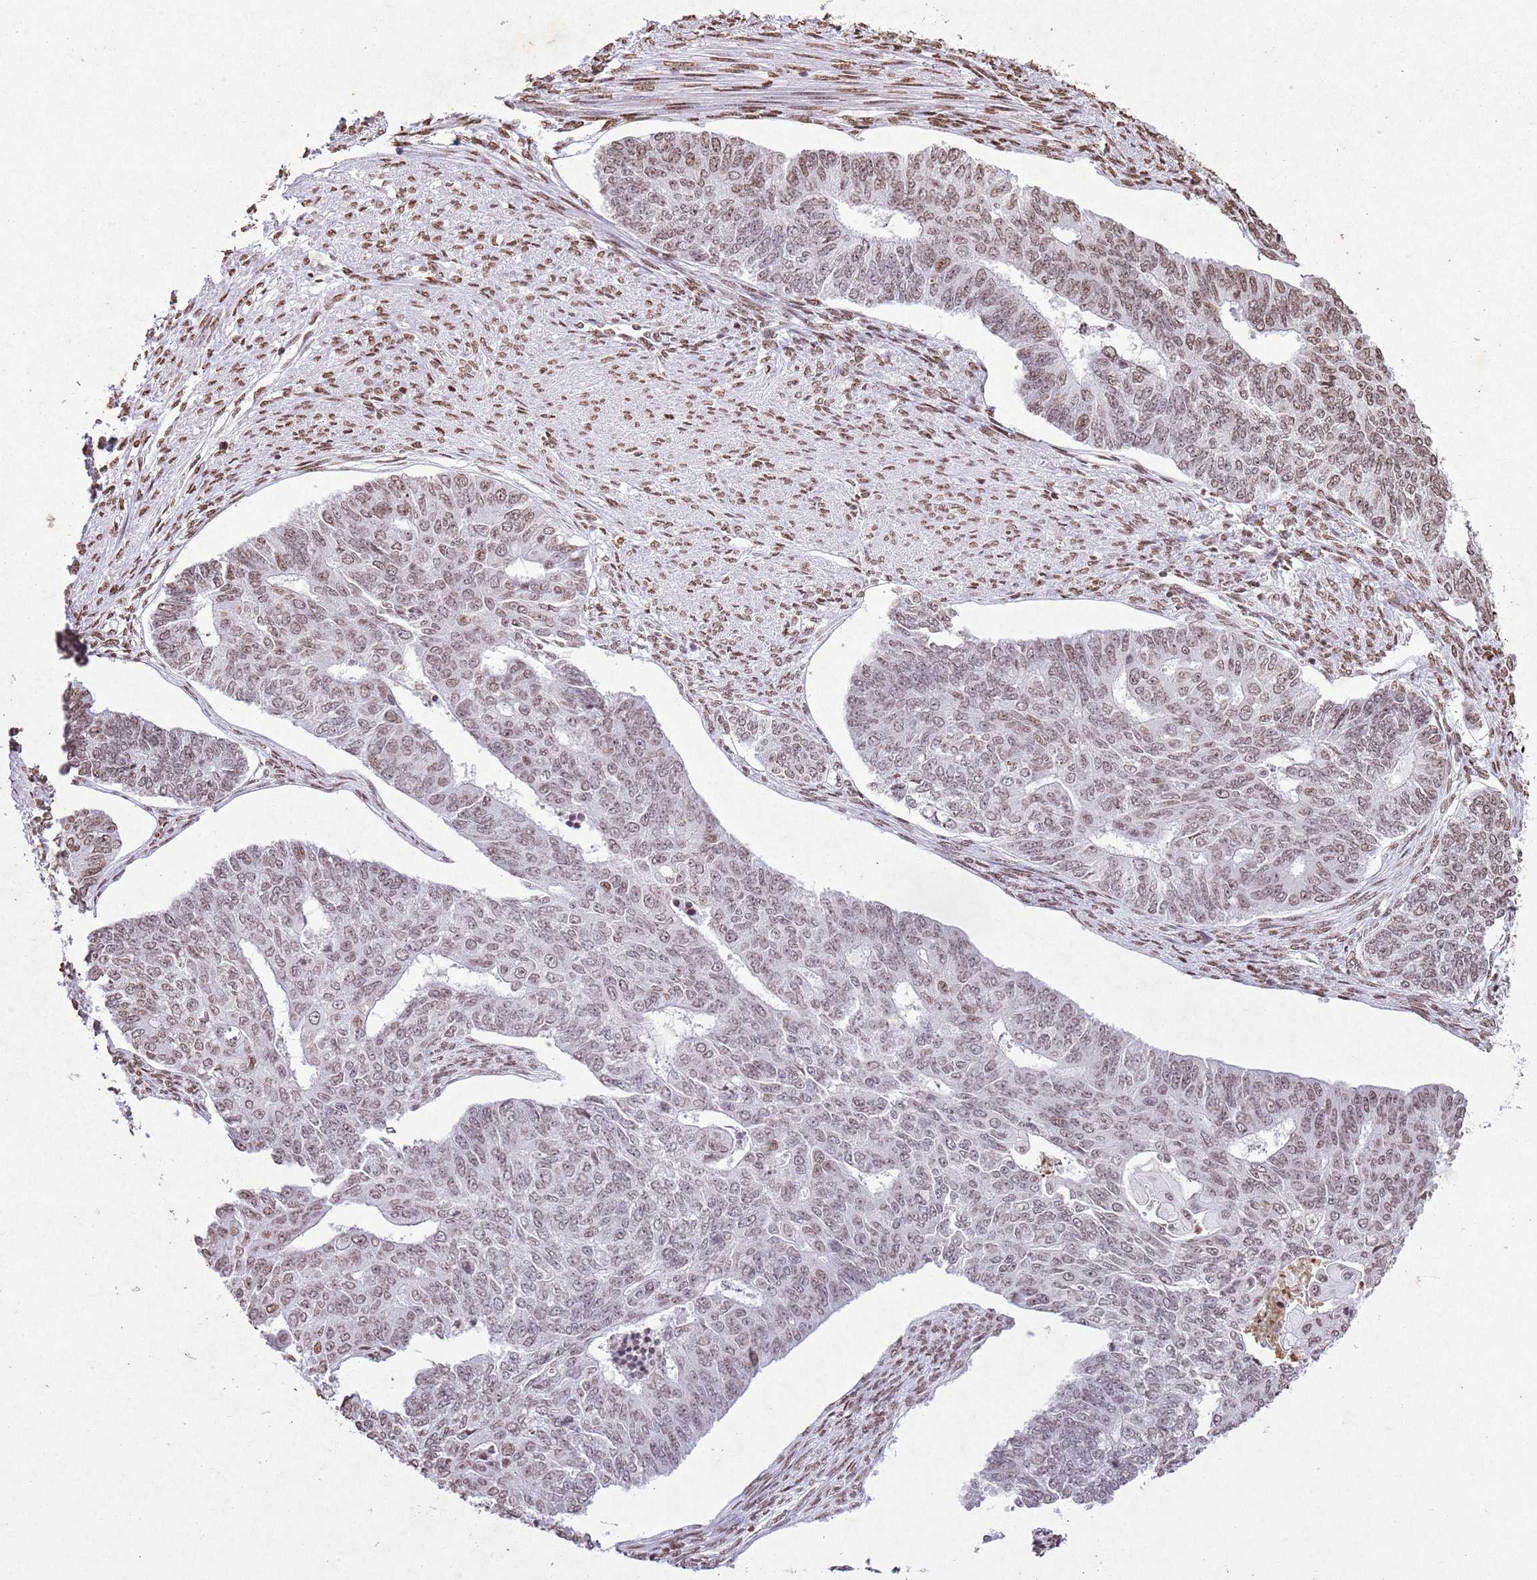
{"staining": {"intensity": "moderate", "quantity": "25%-75%", "location": "nuclear"}, "tissue": "endometrial cancer", "cell_type": "Tumor cells", "image_type": "cancer", "snomed": [{"axis": "morphology", "description": "Adenocarcinoma, NOS"}, {"axis": "topography", "description": "Endometrium"}], "caption": "Endometrial adenocarcinoma stained with a protein marker exhibits moderate staining in tumor cells.", "gene": "BMAL1", "patient": {"sex": "female", "age": 32}}